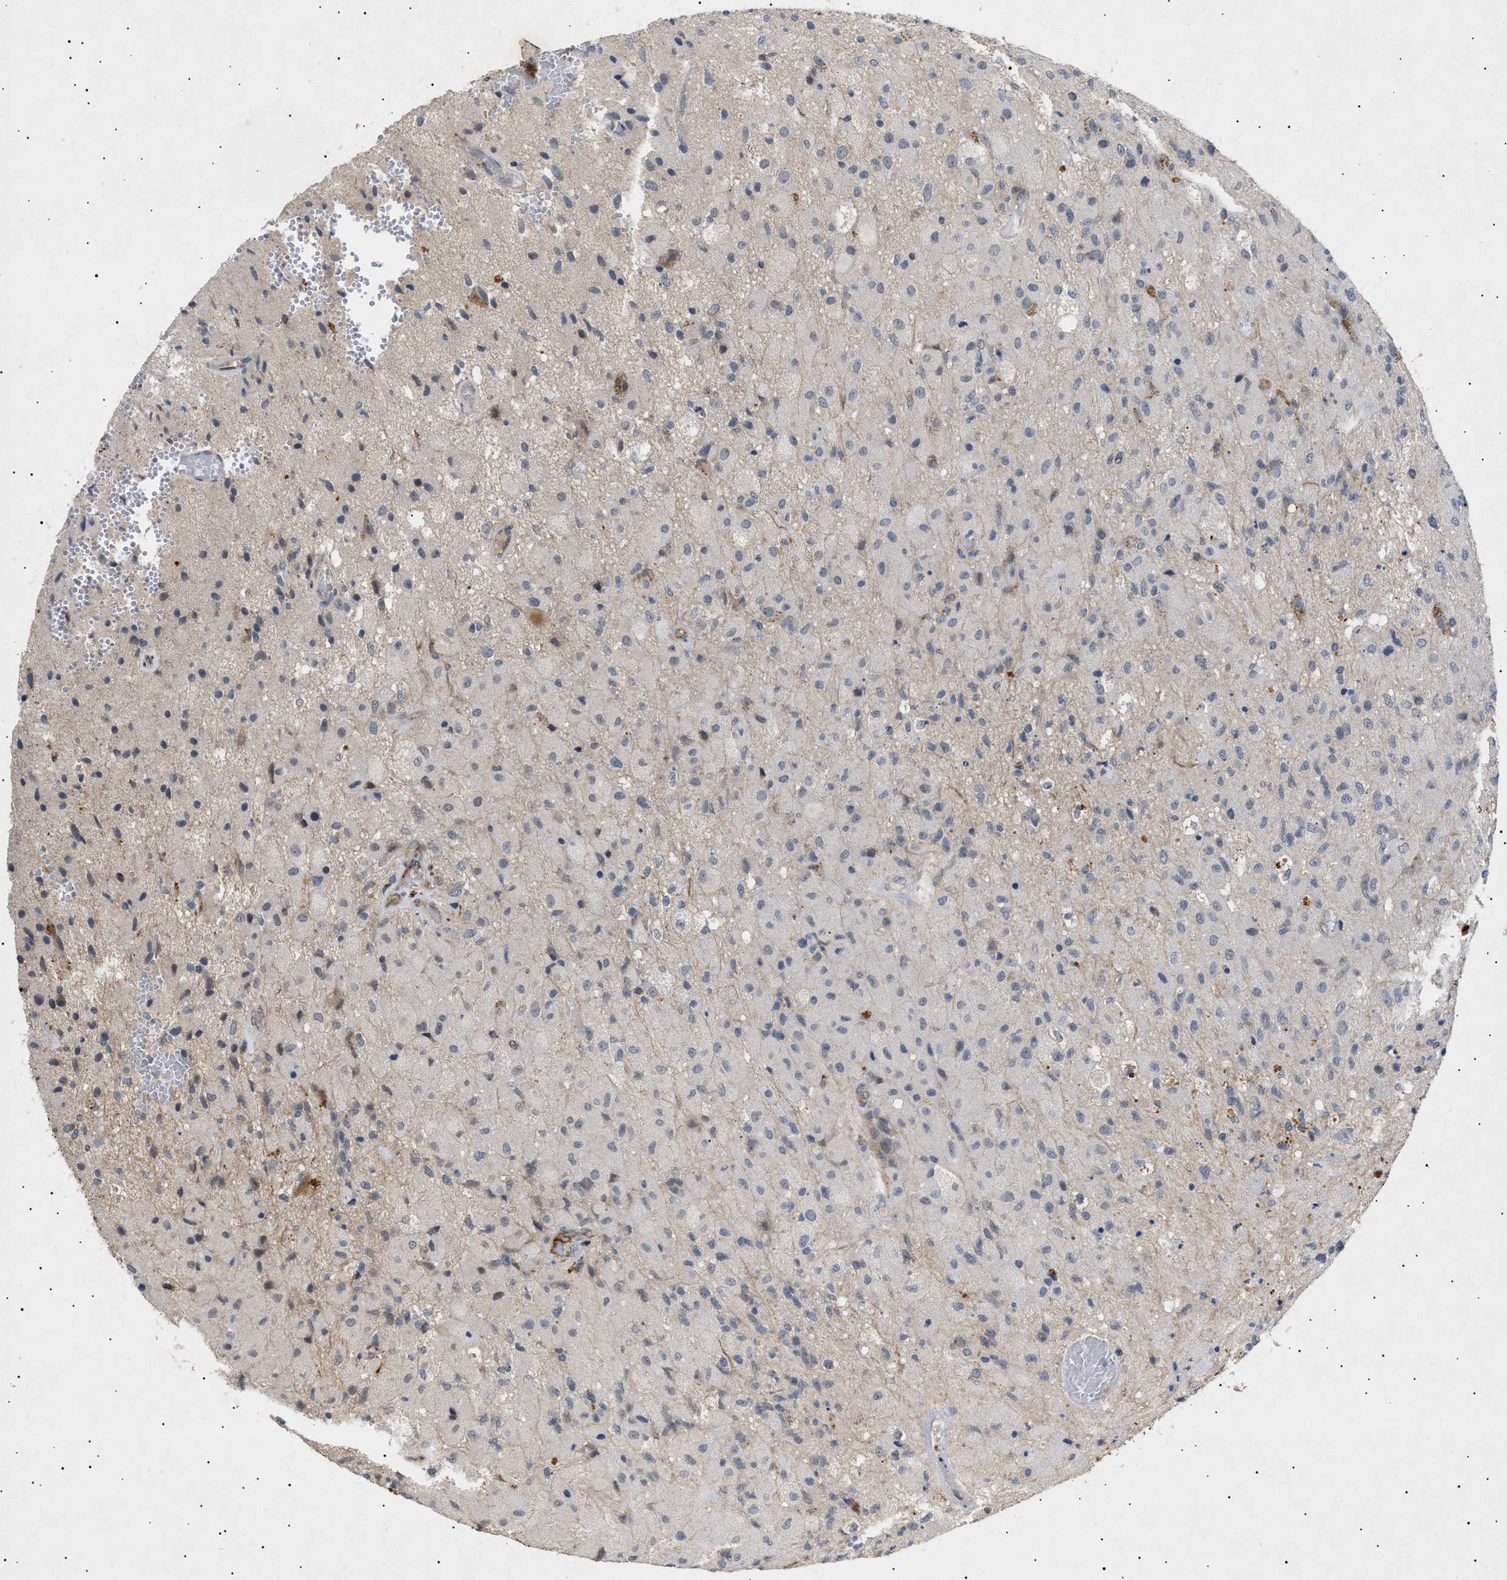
{"staining": {"intensity": "weak", "quantity": "<25%", "location": "cytoplasmic/membranous"}, "tissue": "glioma", "cell_type": "Tumor cells", "image_type": "cancer", "snomed": [{"axis": "morphology", "description": "Normal tissue, NOS"}, {"axis": "morphology", "description": "Glioma, malignant, High grade"}, {"axis": "topography", "description": "Cerebral cortex"}], "caption": "IHC histopathology image of neoplastic tissue: glioma stained with DAB exhibits no significant protein expression in tumor cells. (Brightfield microscopy of DAB immunohistochemistry at high magnification).", "gene": "SIRT5", "patient": {"sex": "male", "age": 77}}